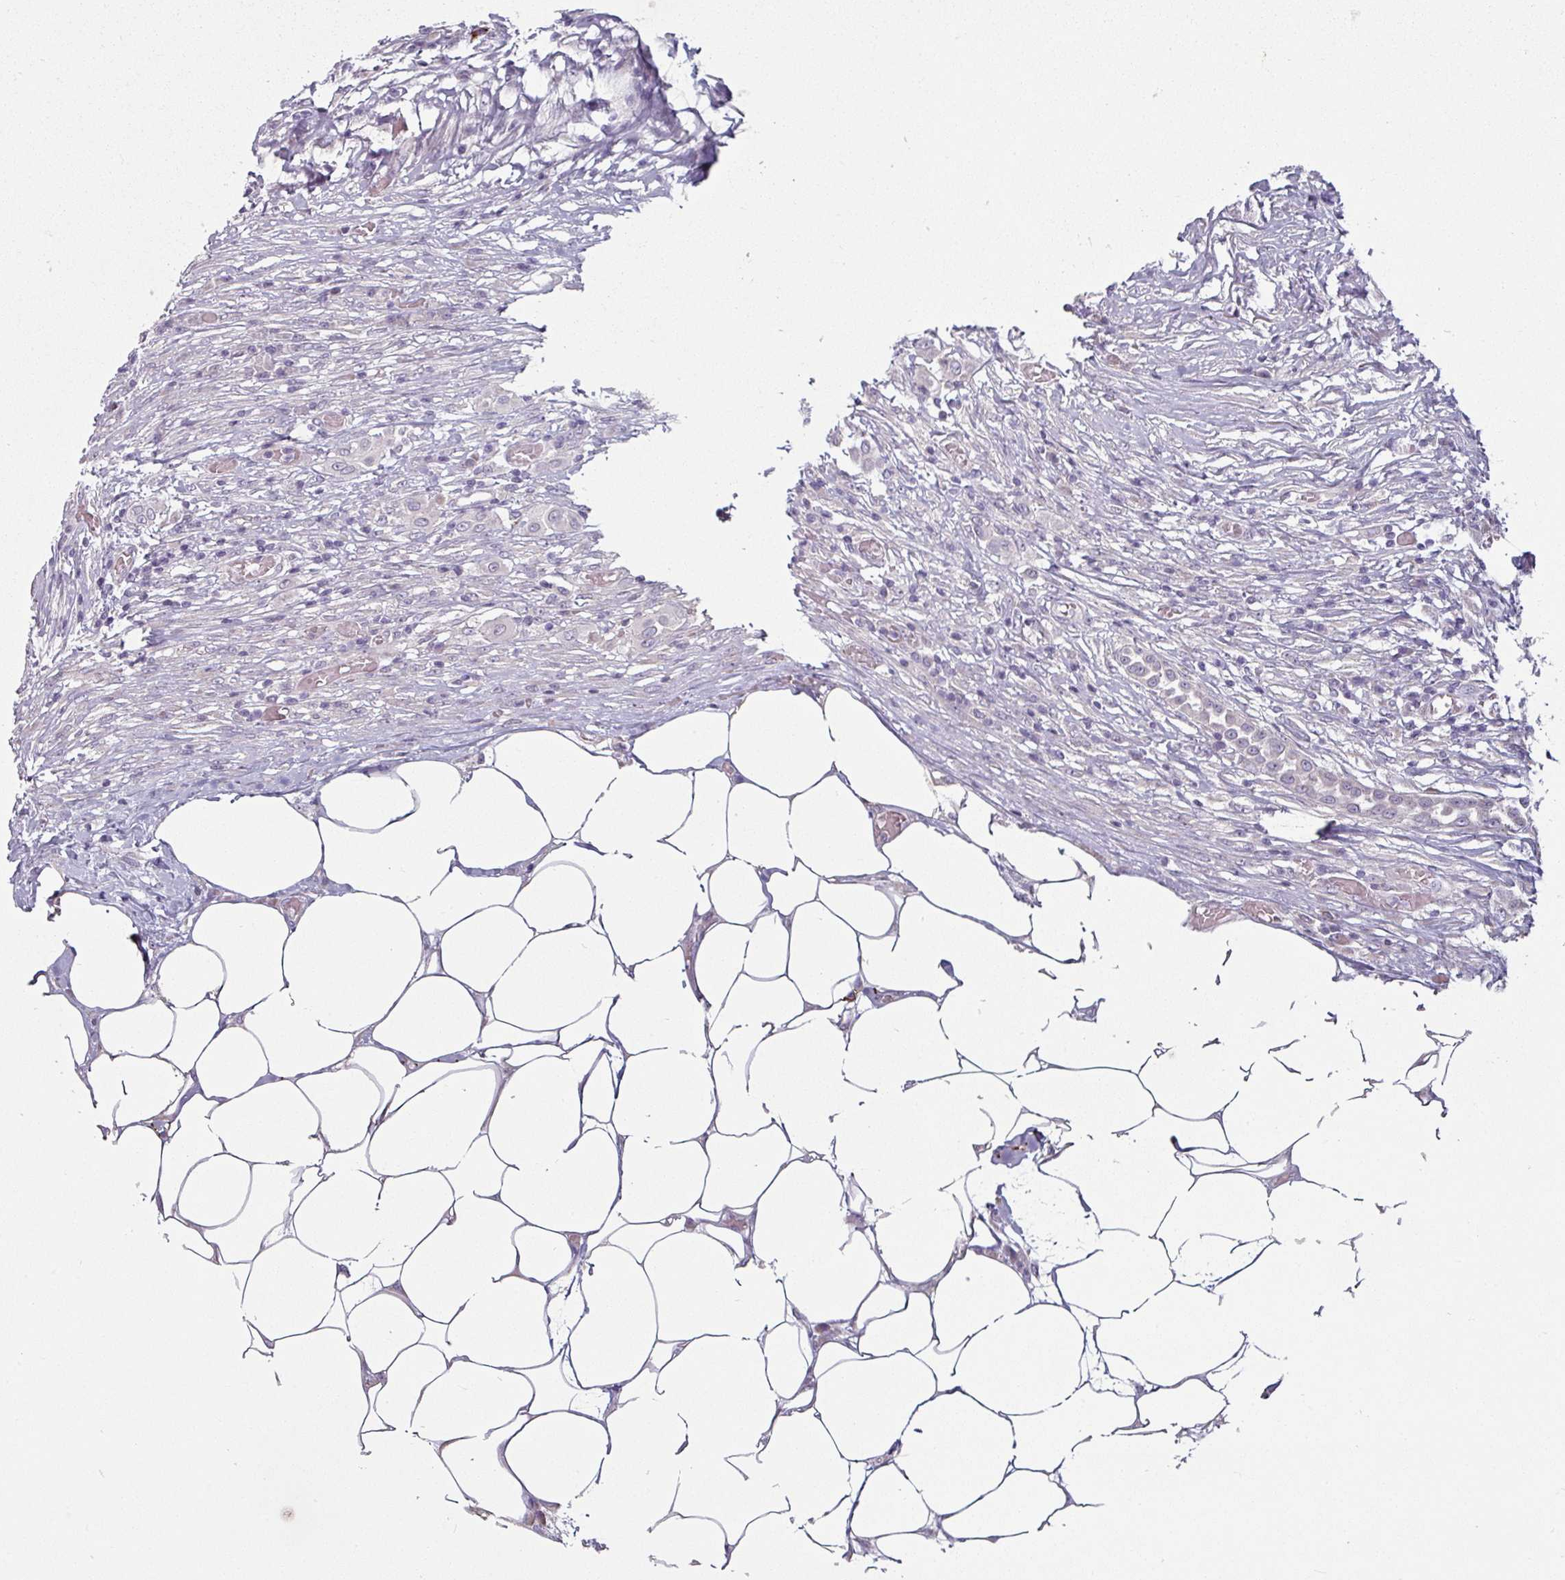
{"staining": {"intensity": "negative", "quantity": "none", "location": "none"}, "tissue": "colorectal cancer", "cell_type": "Tumor cells", "image_type": "cancer", "snomed": [{"axis": "morphology", "description": "Adenocarcinoma, NOS"}, {"axis": "topography", "description": "Colon"}], "caption": "IHC micrograph of neoplastic tissue: colorectal cancer (adenocarcinoma) stained with DAB (3,3'-diaminobenzidine) demonstrates no significant protein positivity in tumor cells. The staining was performed using DAB (3,3'-diaminobenzidine) to visualize the protein expression in brown, while the nuclei were stained in blue with hematoxylin (Magnification: 20x).", "gene": "MTMR14", "patient": {"sex": "female", "age": 84}}